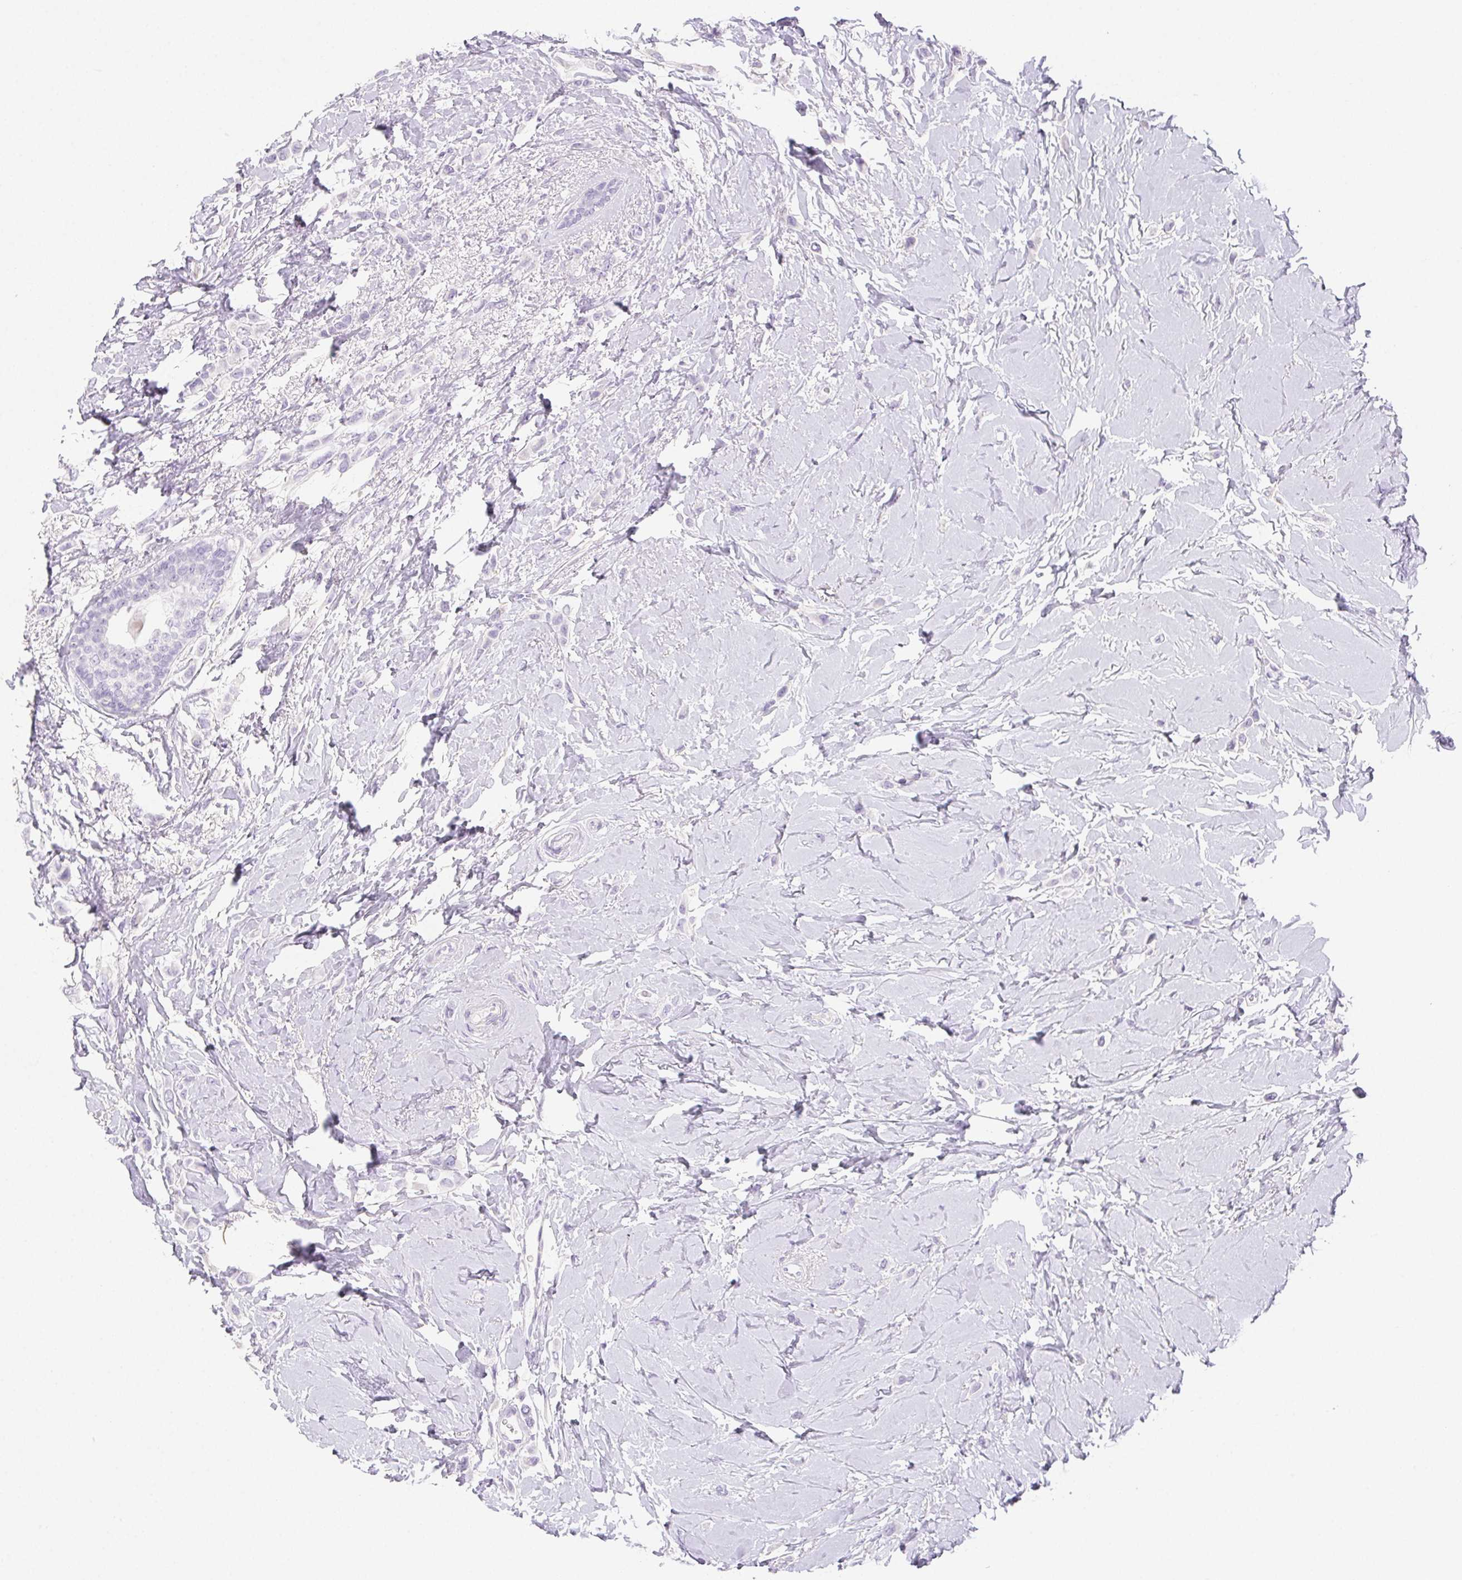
{"staining": {"intensity": "negative", "quantity": "none", "location": "none"}, "tissue": "breast cancer", "cell_type": "Tumor cells", "image_type": "cancer", "snomed": [{"axis": "morphology", "description": "Lobular carcinoma"}, {"axis": "topography", "description": "Breast"}], "caption": "Breast cancer stained for a protein using IHC demonstrates no expression tumor cells.", "gene": "BEND2", "patient": {"sex": "female", "age": 66}}